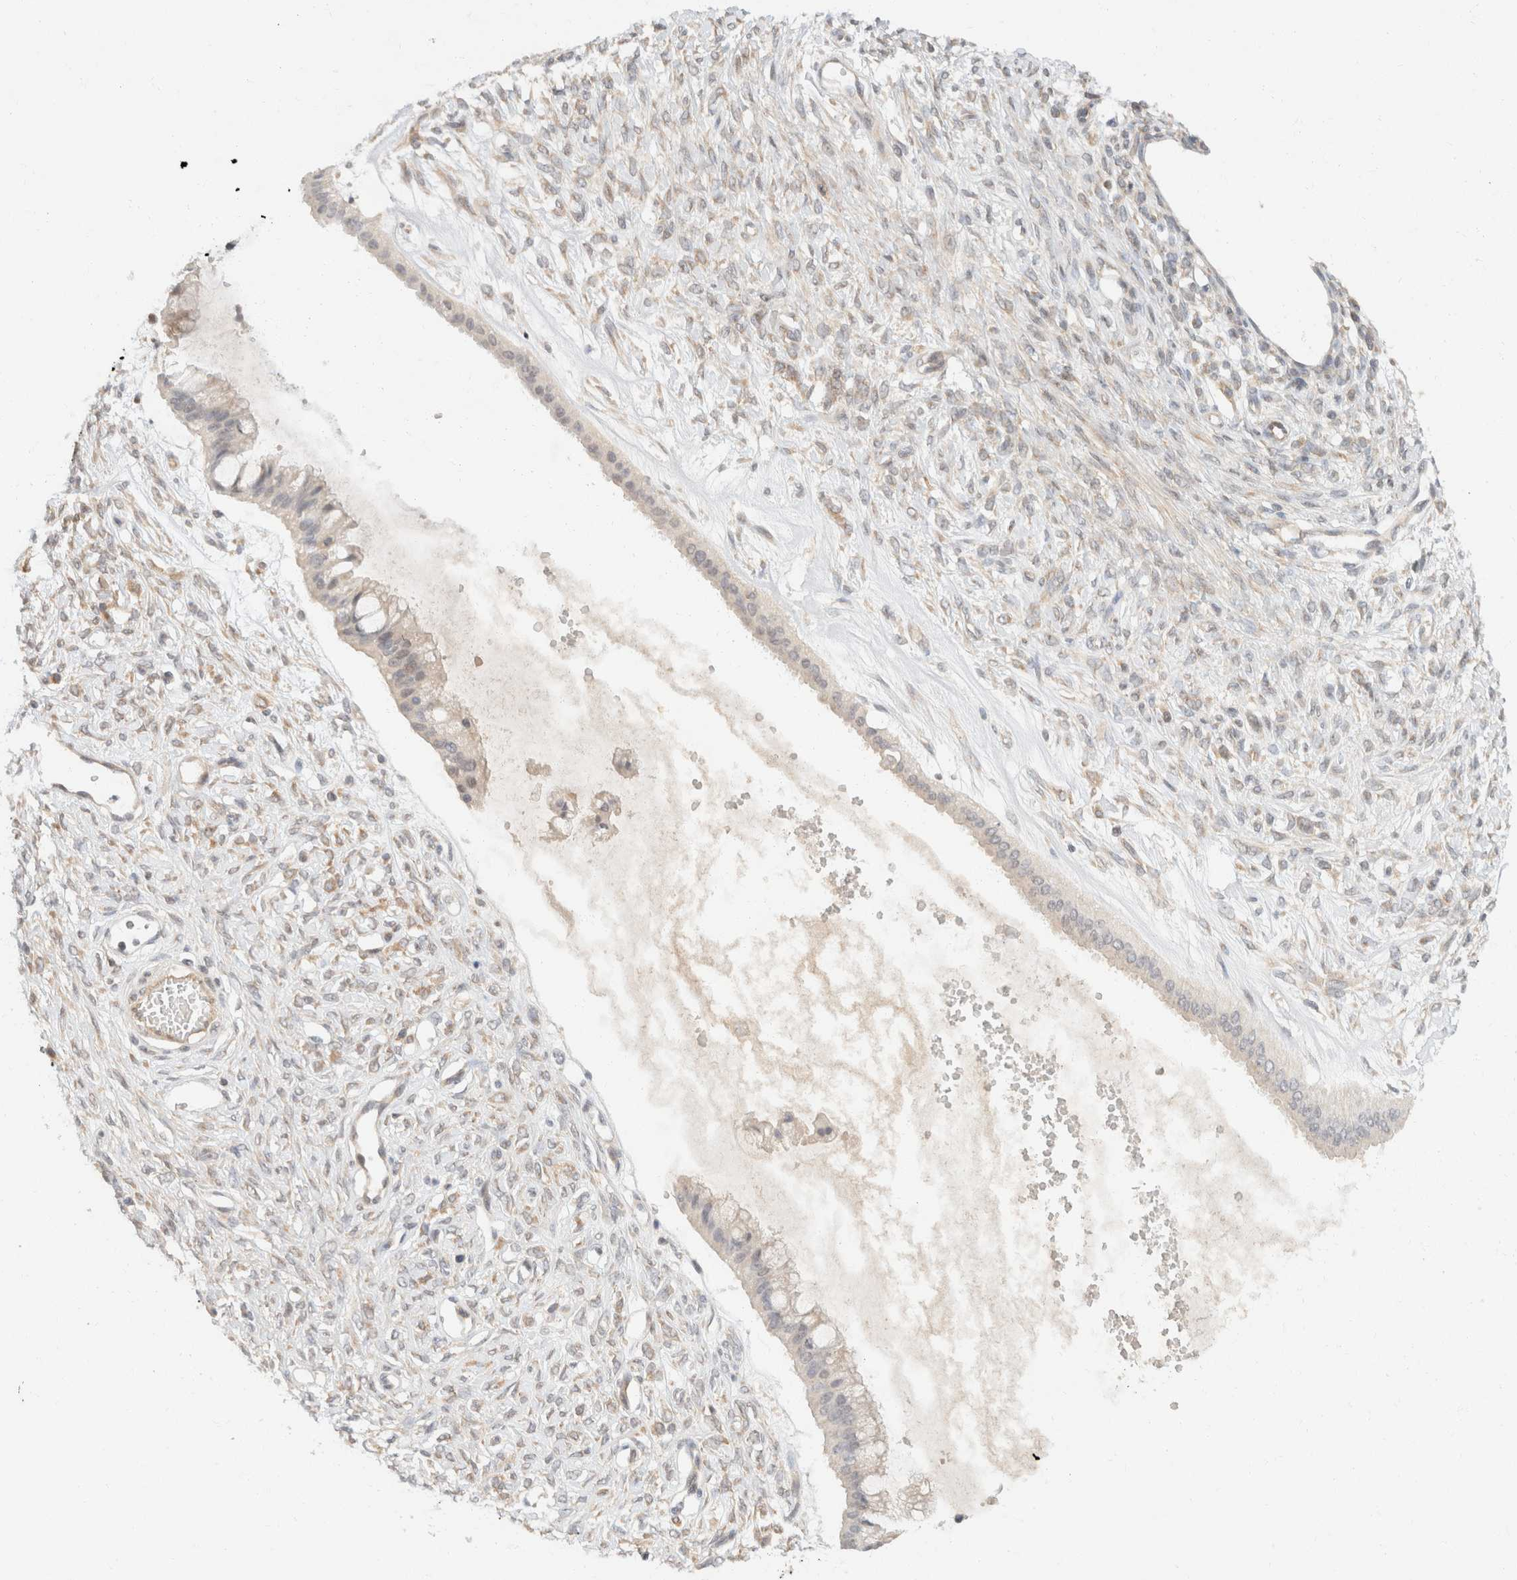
{"staining": {"intensity": "negative", "quantity": "none", "location": "none"}, "tissue": "ovarian cancer", "cell_type": "Tumor cells", "image_type": "cancer", "snomed": [{"axis": "morphology", "description": "Cystadenocarcinoma, mucinous, NOS"}, {"axis": "topography", "description": "Ovary"}], "caption": "Human ovarian cancer (mucinous cystadenocarcinoma) stained for a protein using immunohistochemistry displays no expression in tumor cells.", "gene": "TACC1", "patient": {"sex": "female", "age": 73}}